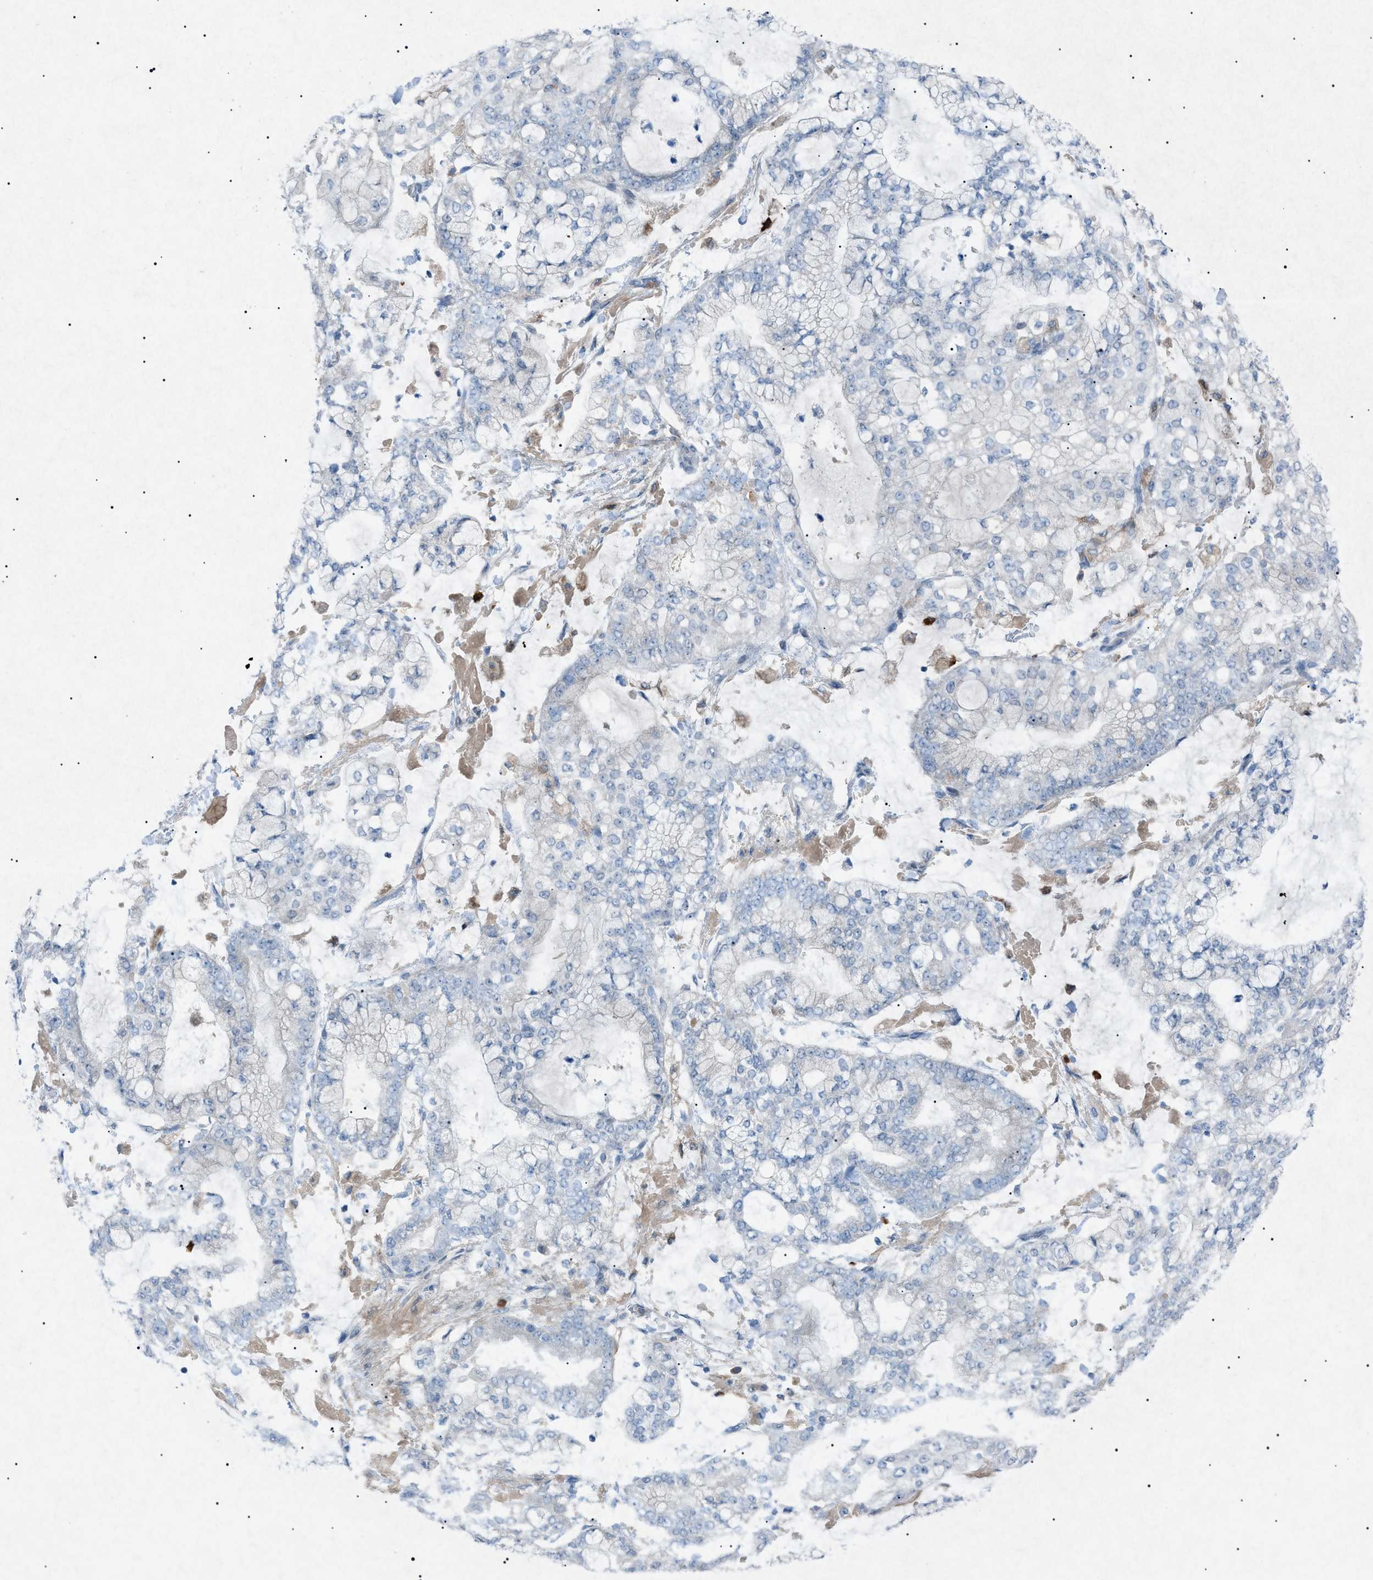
{"staining": {"intensity": "negative", "quantity": "none", "location": "none"}, "tissue": "stomach cancer", "cell_type": "Tumor cells", "image_type": "cancer", "snomed": [{"axis": "morphology", "description": "Normal tissue, NOS"}, {"axis": "morphology", "description": "Adenocarcinoma, NOS"}, {"axis": "topography", "description": "Stomach, upper"}, {"axis": "topography", "description": "Stomach"}], "caption": "Tumor cells show no significant expression in stomach adenocarcinoma.", "gene": "BTK", "patient": {"sex": "male", "age": 76}}